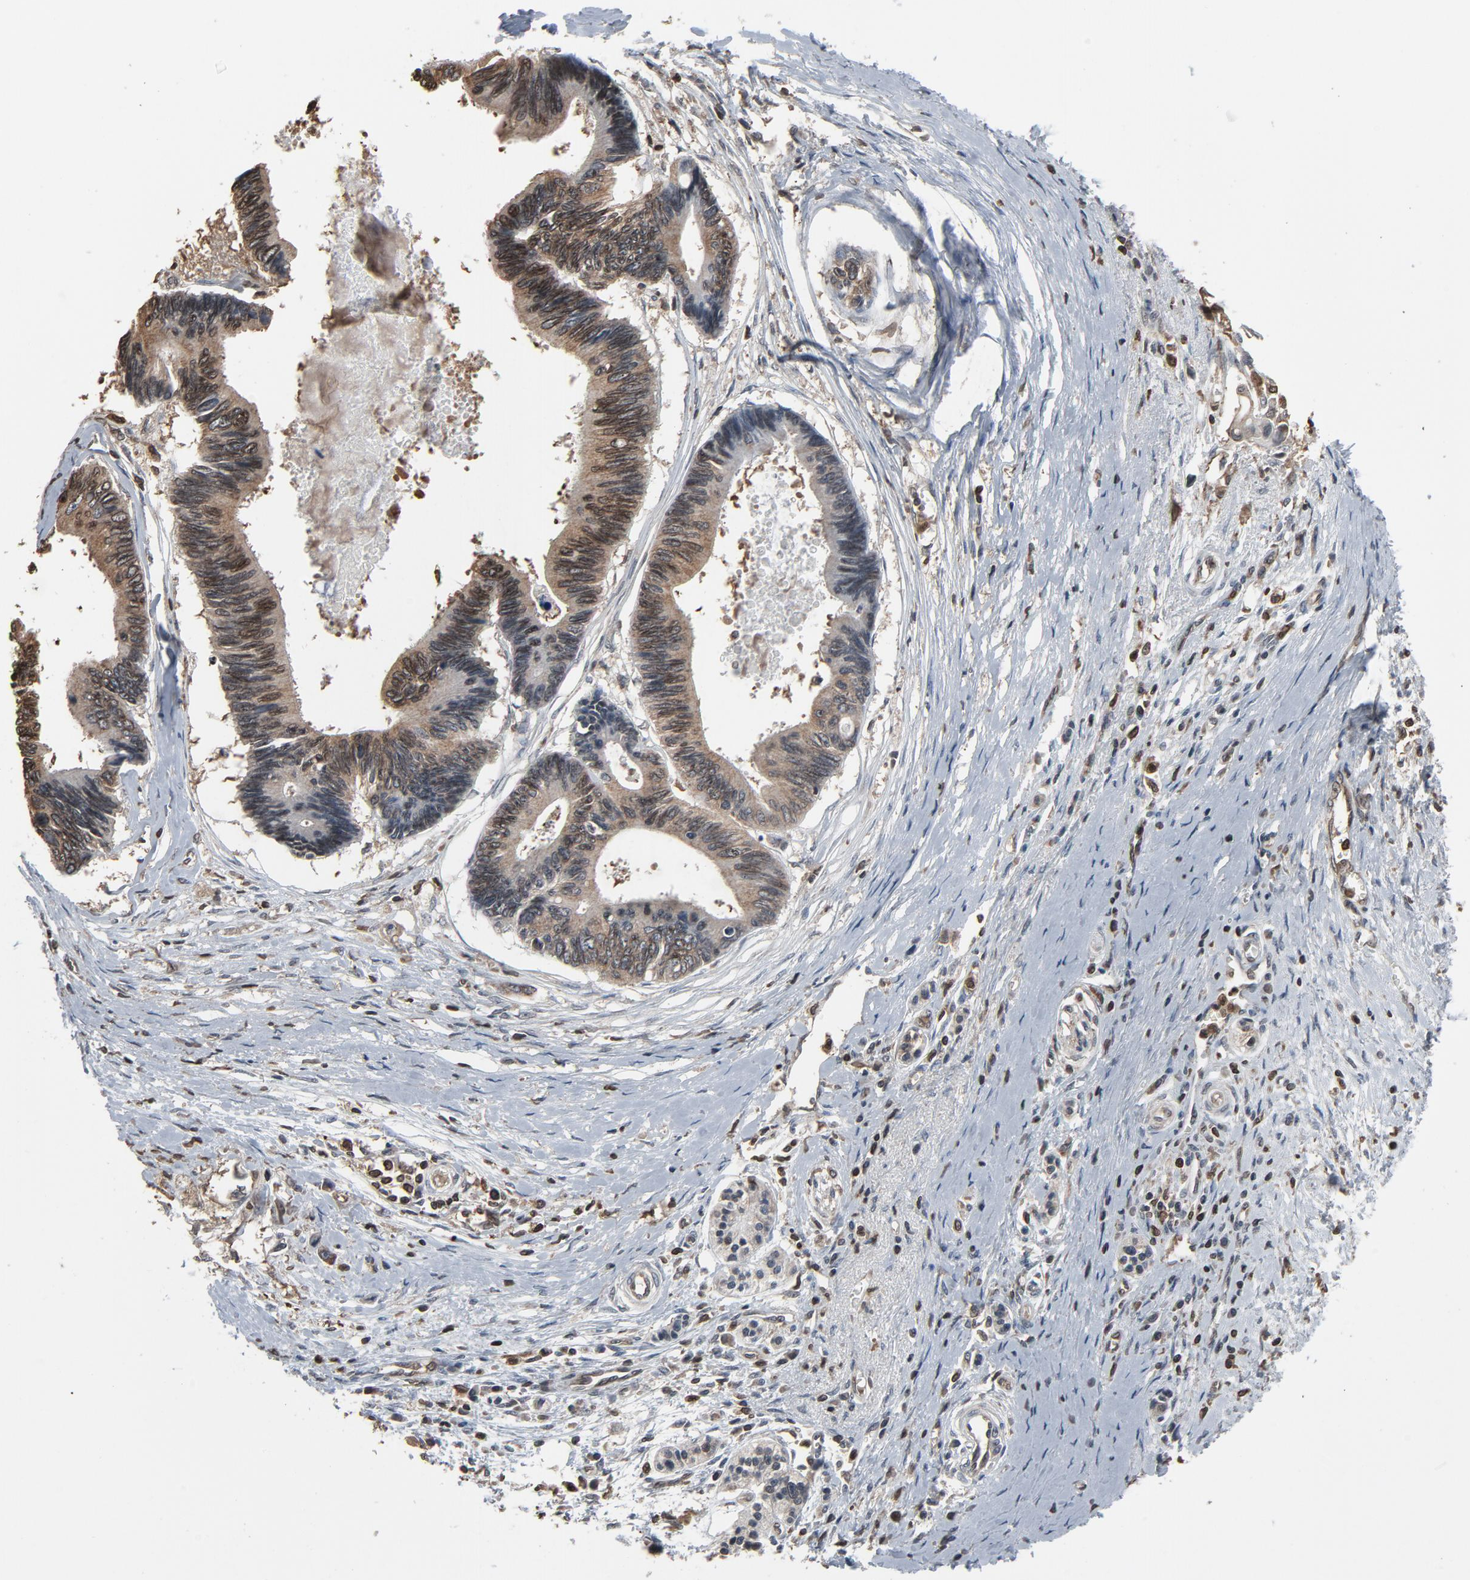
{"staining": {"intensity": "negative", "quantity": "none", "location": "none"}, "tissue": "pancreatic cancer", "cell_type": "Tumor cells", "image_type": "cancer", "snomed": [{"axis": "morphology", "description": "Adenocarcinoma, NOS"}, {"axis": "topography", "description": "Pancreas"}], "caption": "A histopathology image of pancreatic cancer stained for a protein shows no brown staining in tumor cells.", "gene": "UBE2D1", "patient": {"sex": "female", "age": 70}}